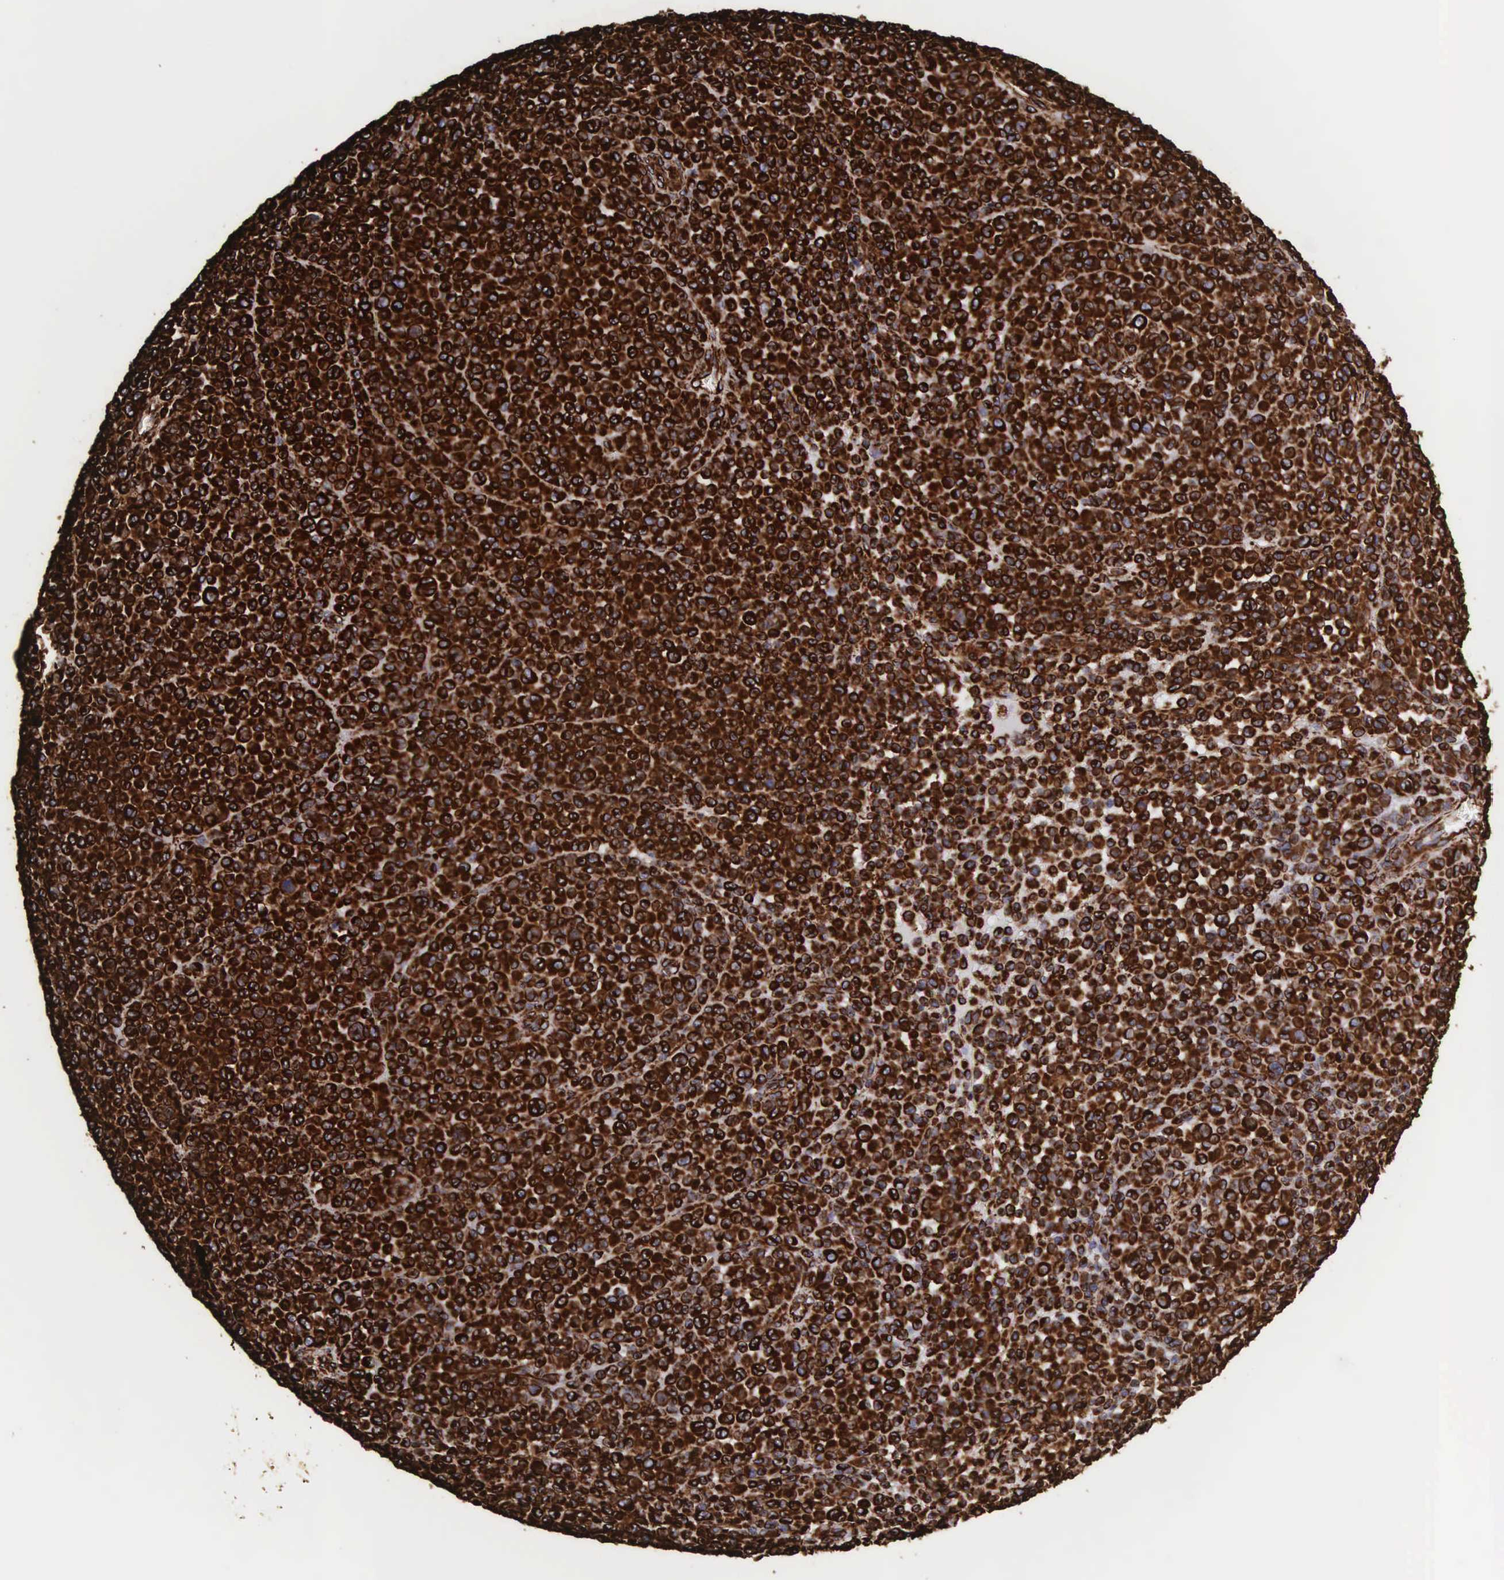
{"staining": {"intensity": "strong", "quantity": ">75%", "location": "cytoplasmic/membranous"}, "tissue": "melanoma", "cell_type": "Tumor cells", "image_type": "cancer", "snomed": [{"axis": "morphology", "description": "Malignant melanoma, Metastatic site"}, {"axis": "topography", "description": "Skin"}], "caption": "A brown stain labels strong cytoplasmic/membranous staining of a protein in melanoma tumor cells.", "gene": "VIM", "patient": {"sex": "male", "age": 32}}